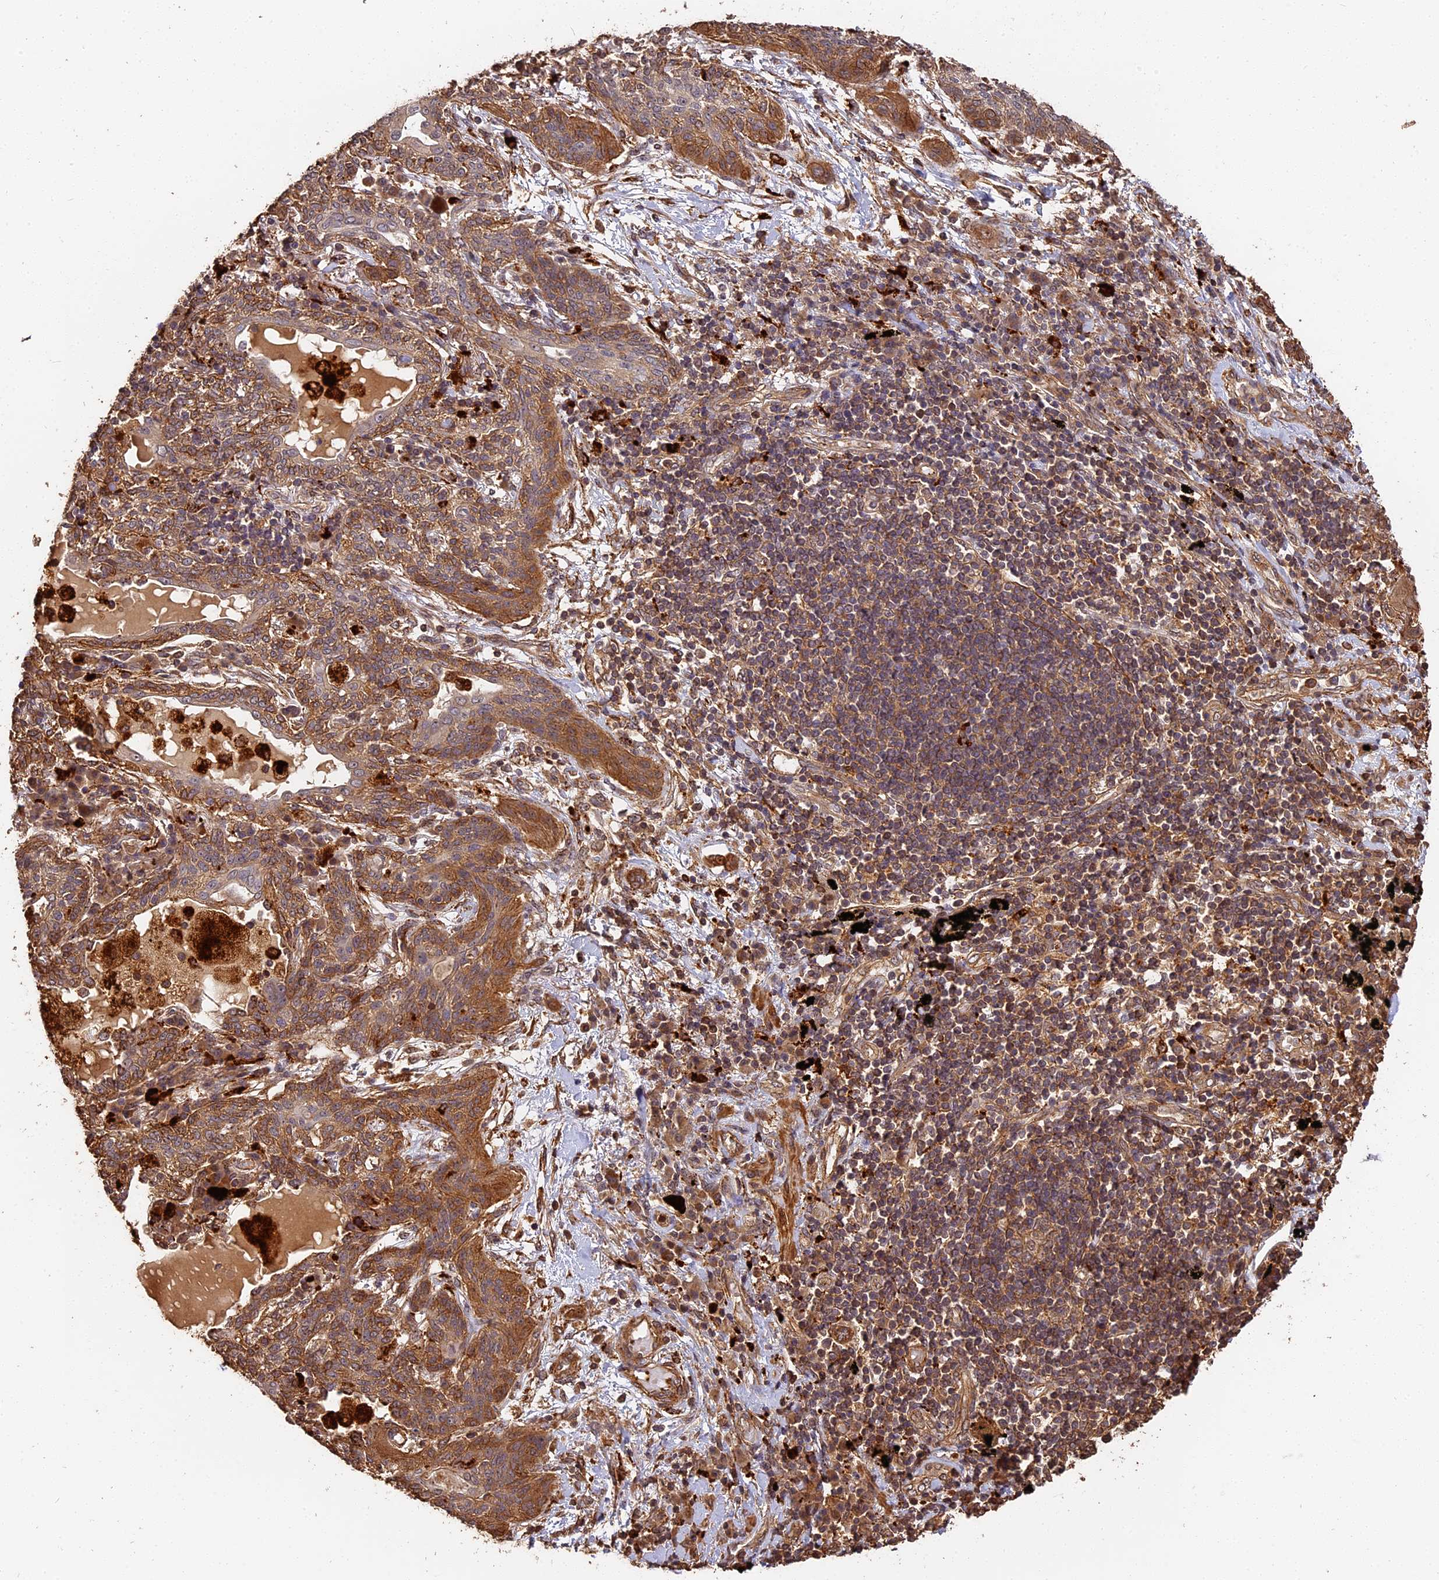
{"staining": {"intensity": "moderate", "quantity": ">75%", "location": "cytoplasmic/membranous"}, "tissue": "lung cancer", "cell_type": "Tumor cells", "image_type": "cancer", "snomed": [{"axis": "morphology", "description": "Squamous cell carcinoma, NOS"}, {"axis": "topography", "description": "Lung"}], "caption": "High-power microscopy captured an immunohistochemistry (IHC) micrograph of lung cancer, revealing moderate cytoplasmic/membranous positivity in about >75% of tumor cells.", "gene": "MMP15", "patient": {"sex": "female", "age": 70}}